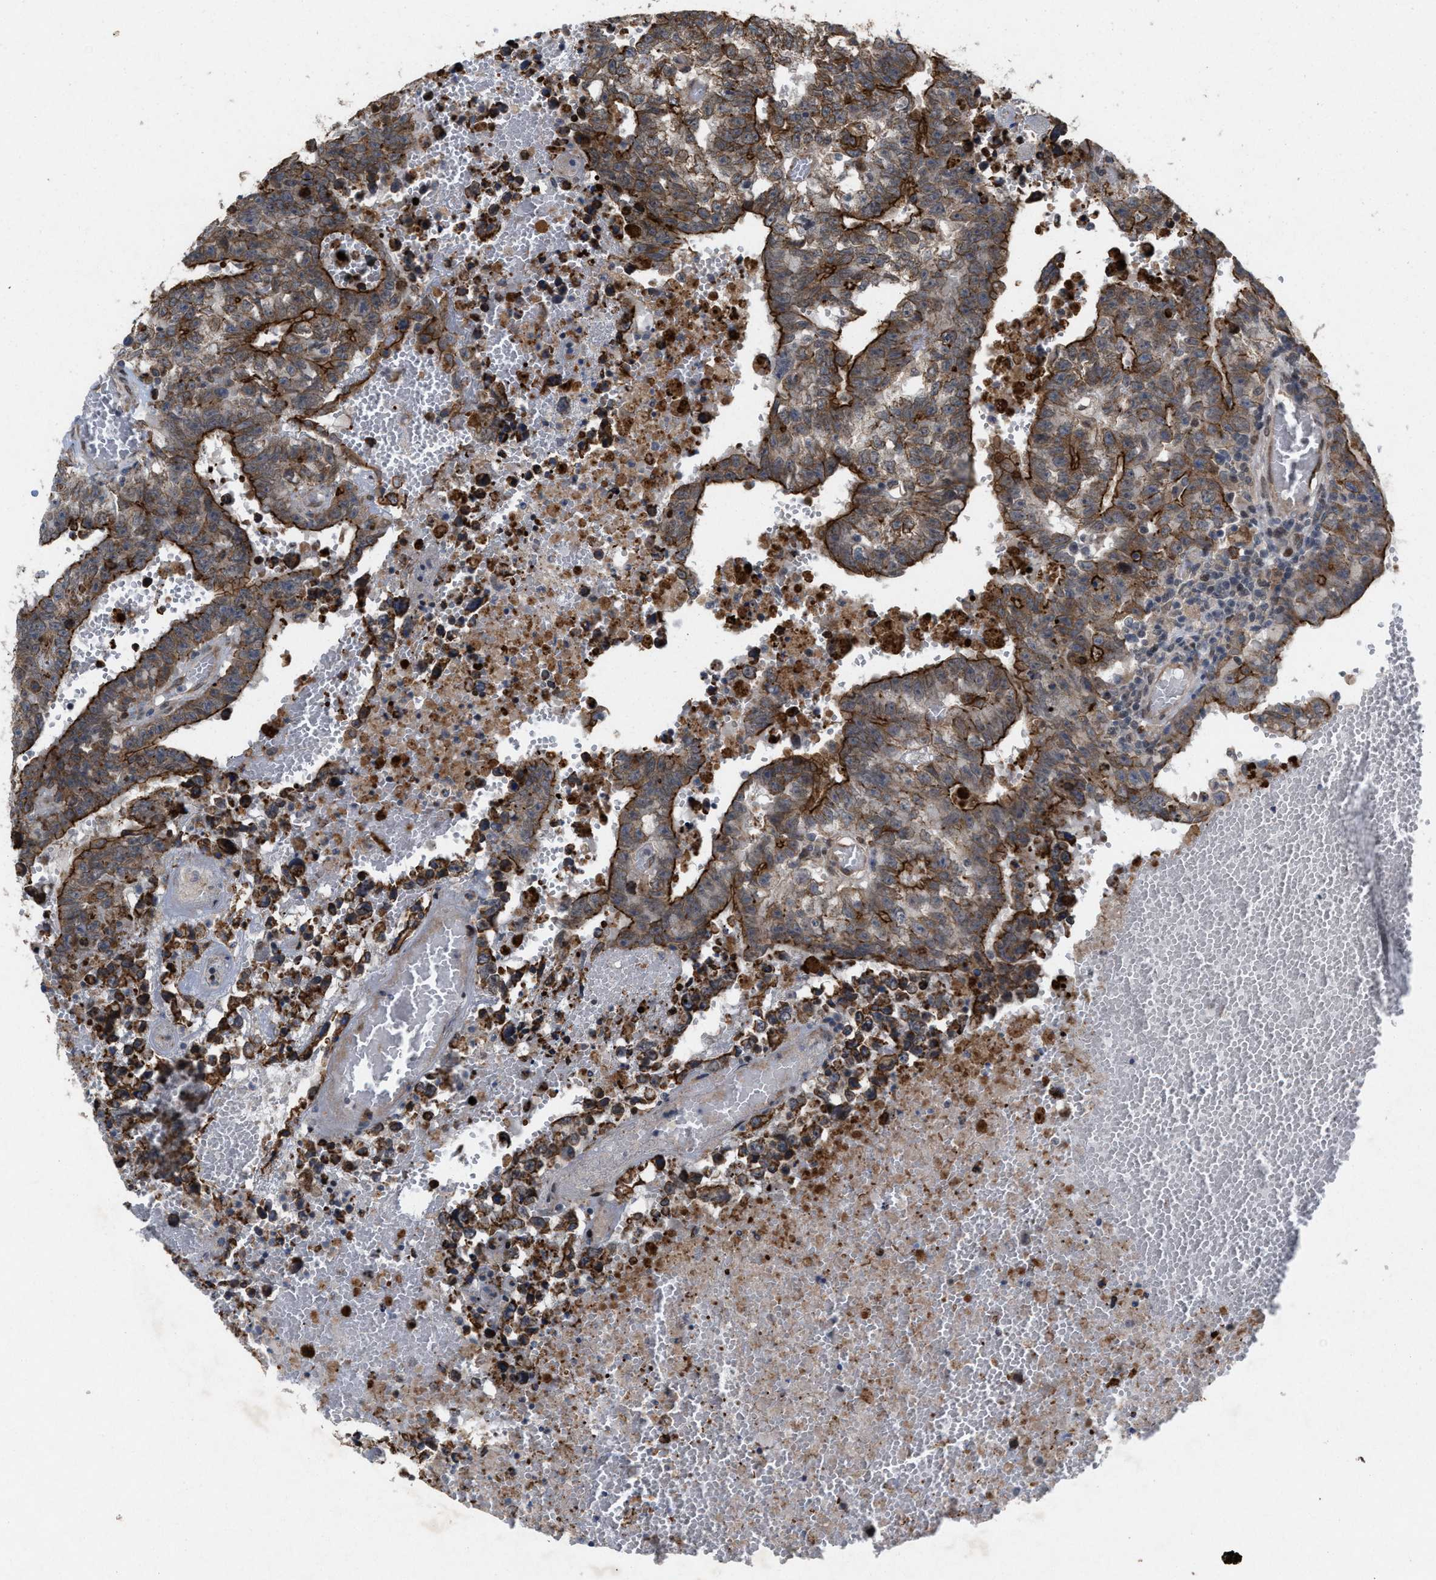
{"staining": {"intensity": "moderate", "quantity": ">75%", "location": "cytoplasmic/membranous"}, "tissue": "testis cancer", "cell_type": "Tumor cells", "image_type": "cancer", "snomed": [{"axis": "morphology", "description": "Carcinoma, Embryonal, NOS"}, {"axis": "topography", "description": "Testis"}], "caption": "Testis cancer (embryonal carcinoma) stained for a protein demonstrates moderate cytoplasmic/membranous positivity in tumor cells.", "gene": "MFSD6", "patient": {"sex": "male", "age": 25}}